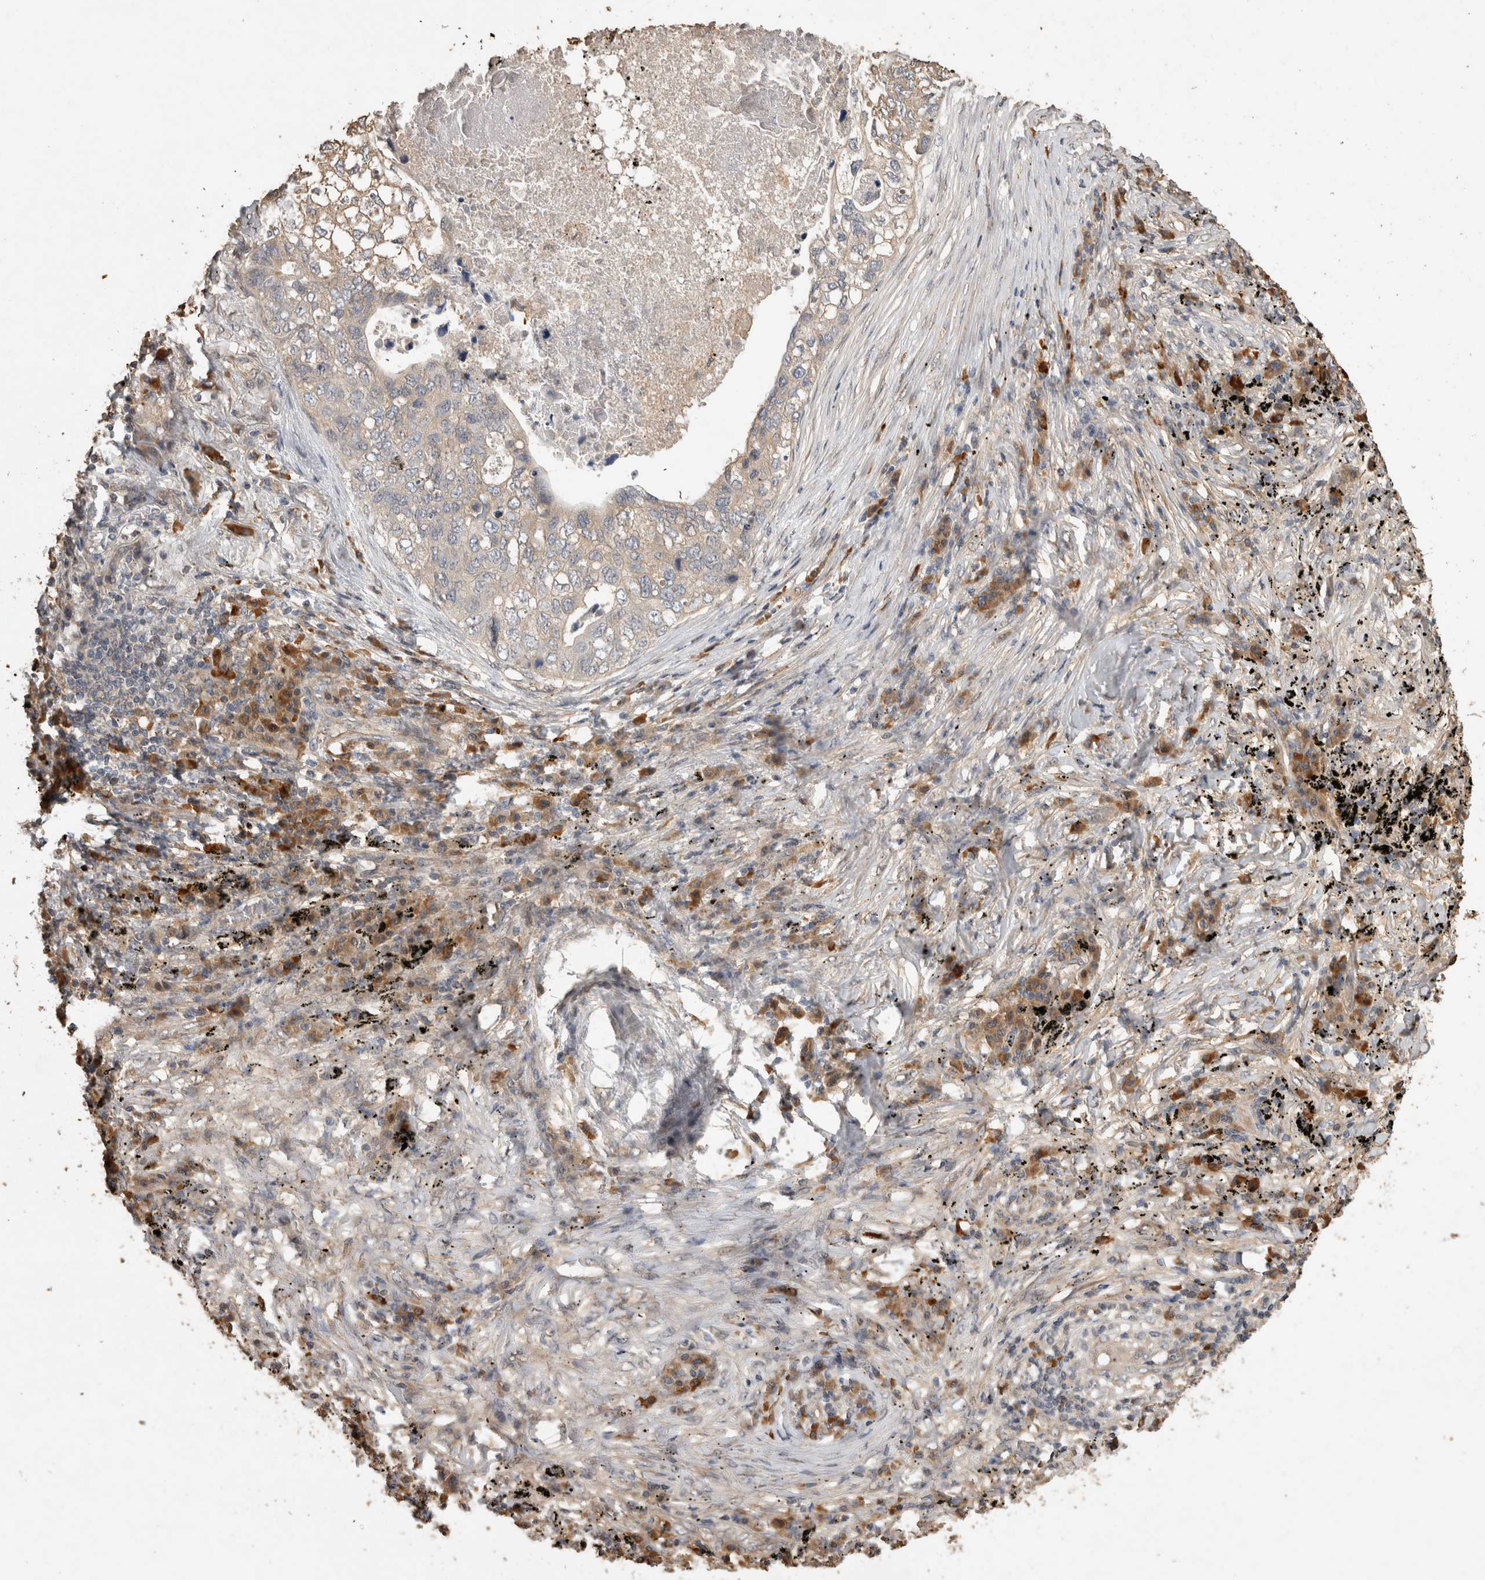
{"staining": {"intensity": "negative", "quantity": "none", "location": "none"}, "tissue": "lung cancer", "cell_type": "Tumor cells", "image_type": "cancer", "snomed": [{"axis": "morphology", "description": "Squamous cell carcinoma, NOS"}, {"axis": "topography", "description": "Lung"}], "caption": "Tumor cells show no significant protein expression in lung cancer.", "gene": "RHPN1", "patient": {"sex": "female", "age": 63}}